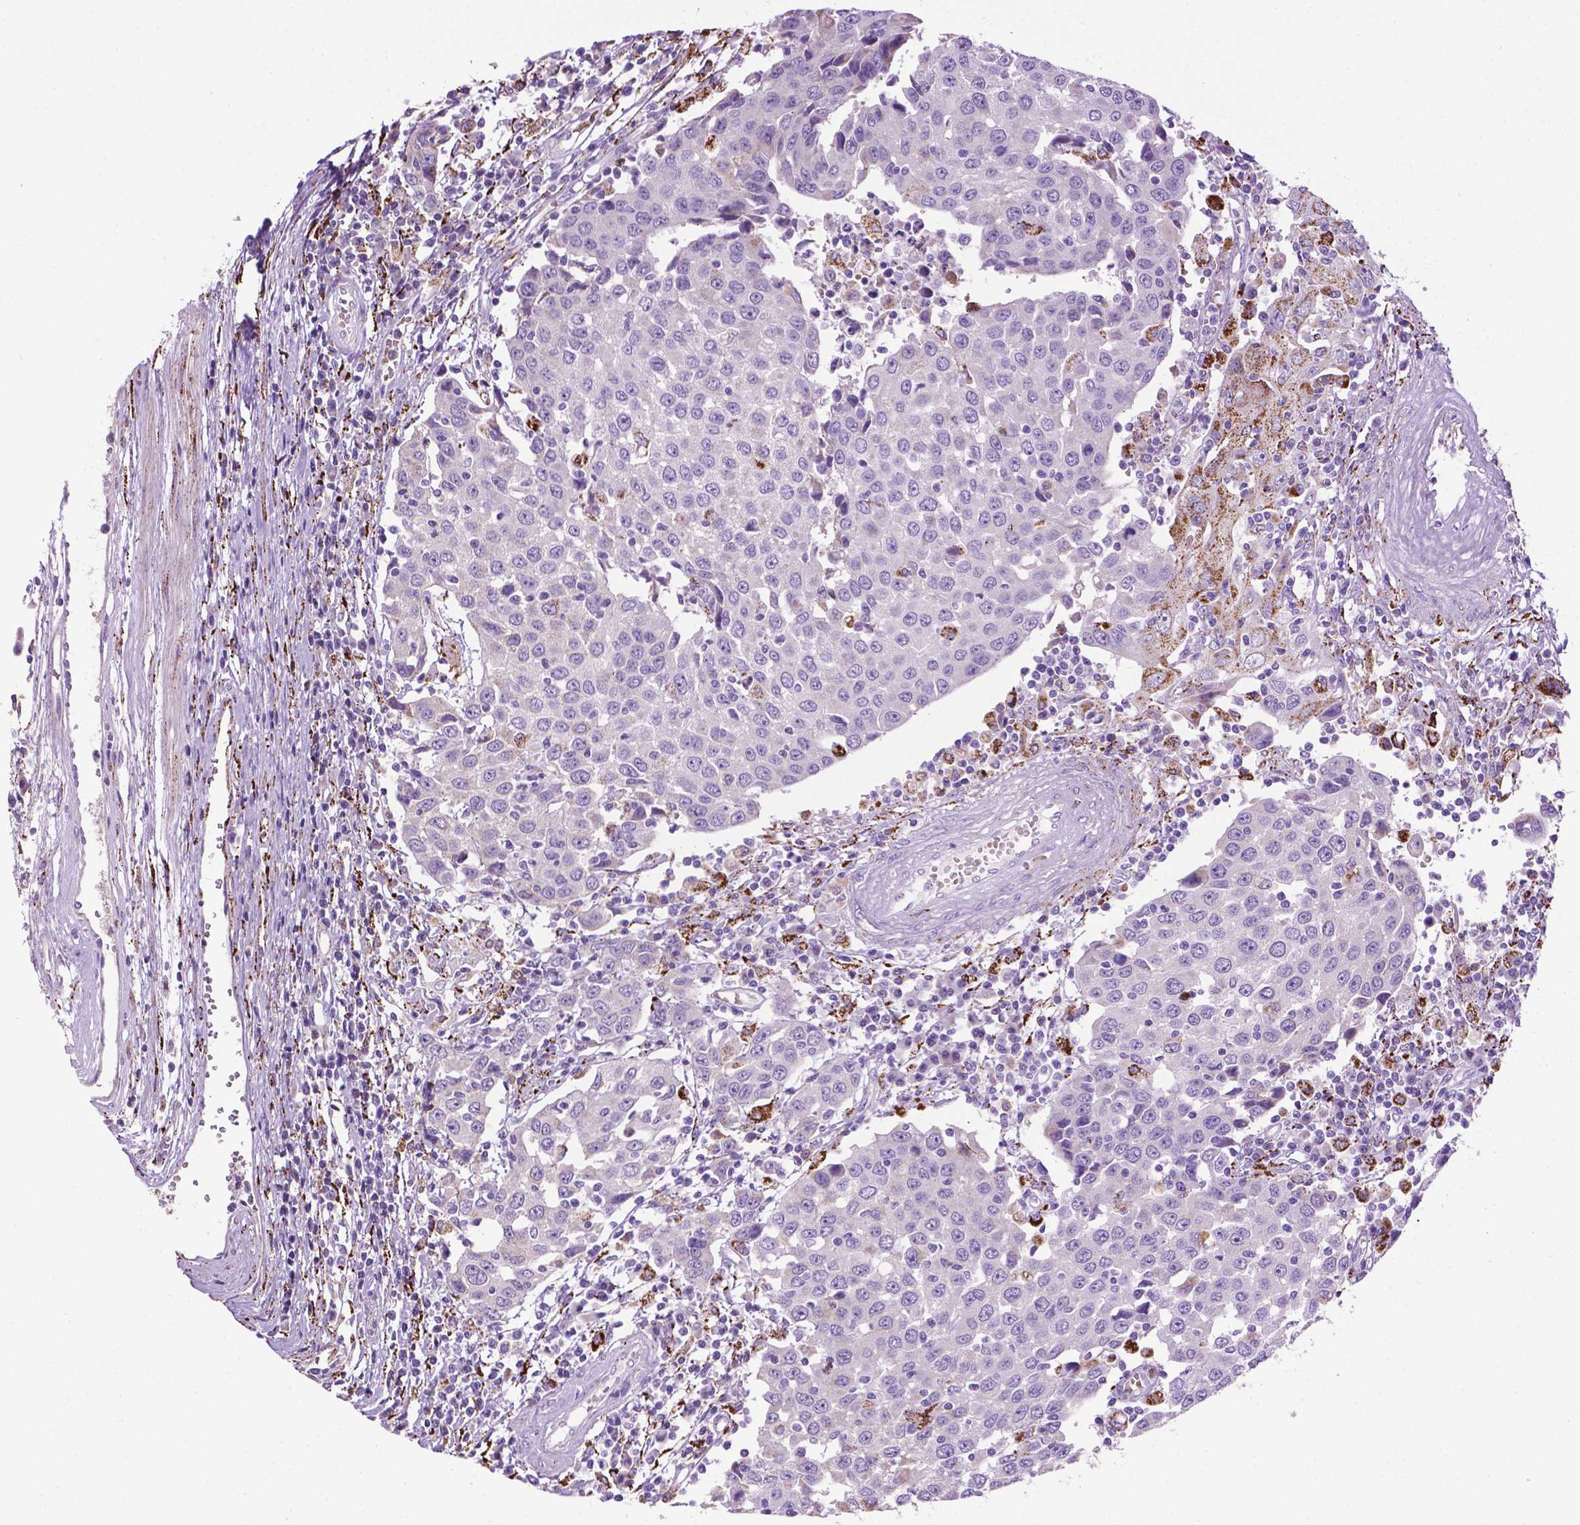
{"staining": {"intensity": "negative", "quantity": "none", "location": "none"}, "tissue": "urothelial cancer", "cell_type": "Tumor cells", "image_type": "cancer", "snomed": [{"axis": "morphology", "description": "Urothelial carcinoma, High grade"}, {"axis": "topography", "description": "Urinary bladder"}], "caption": "Immunohistochemical staining of human urothelial cancer shows no significant expression in tumor cells.", "gene": "TMEM132E", "patient": {"sex": "female", "age": 85}}